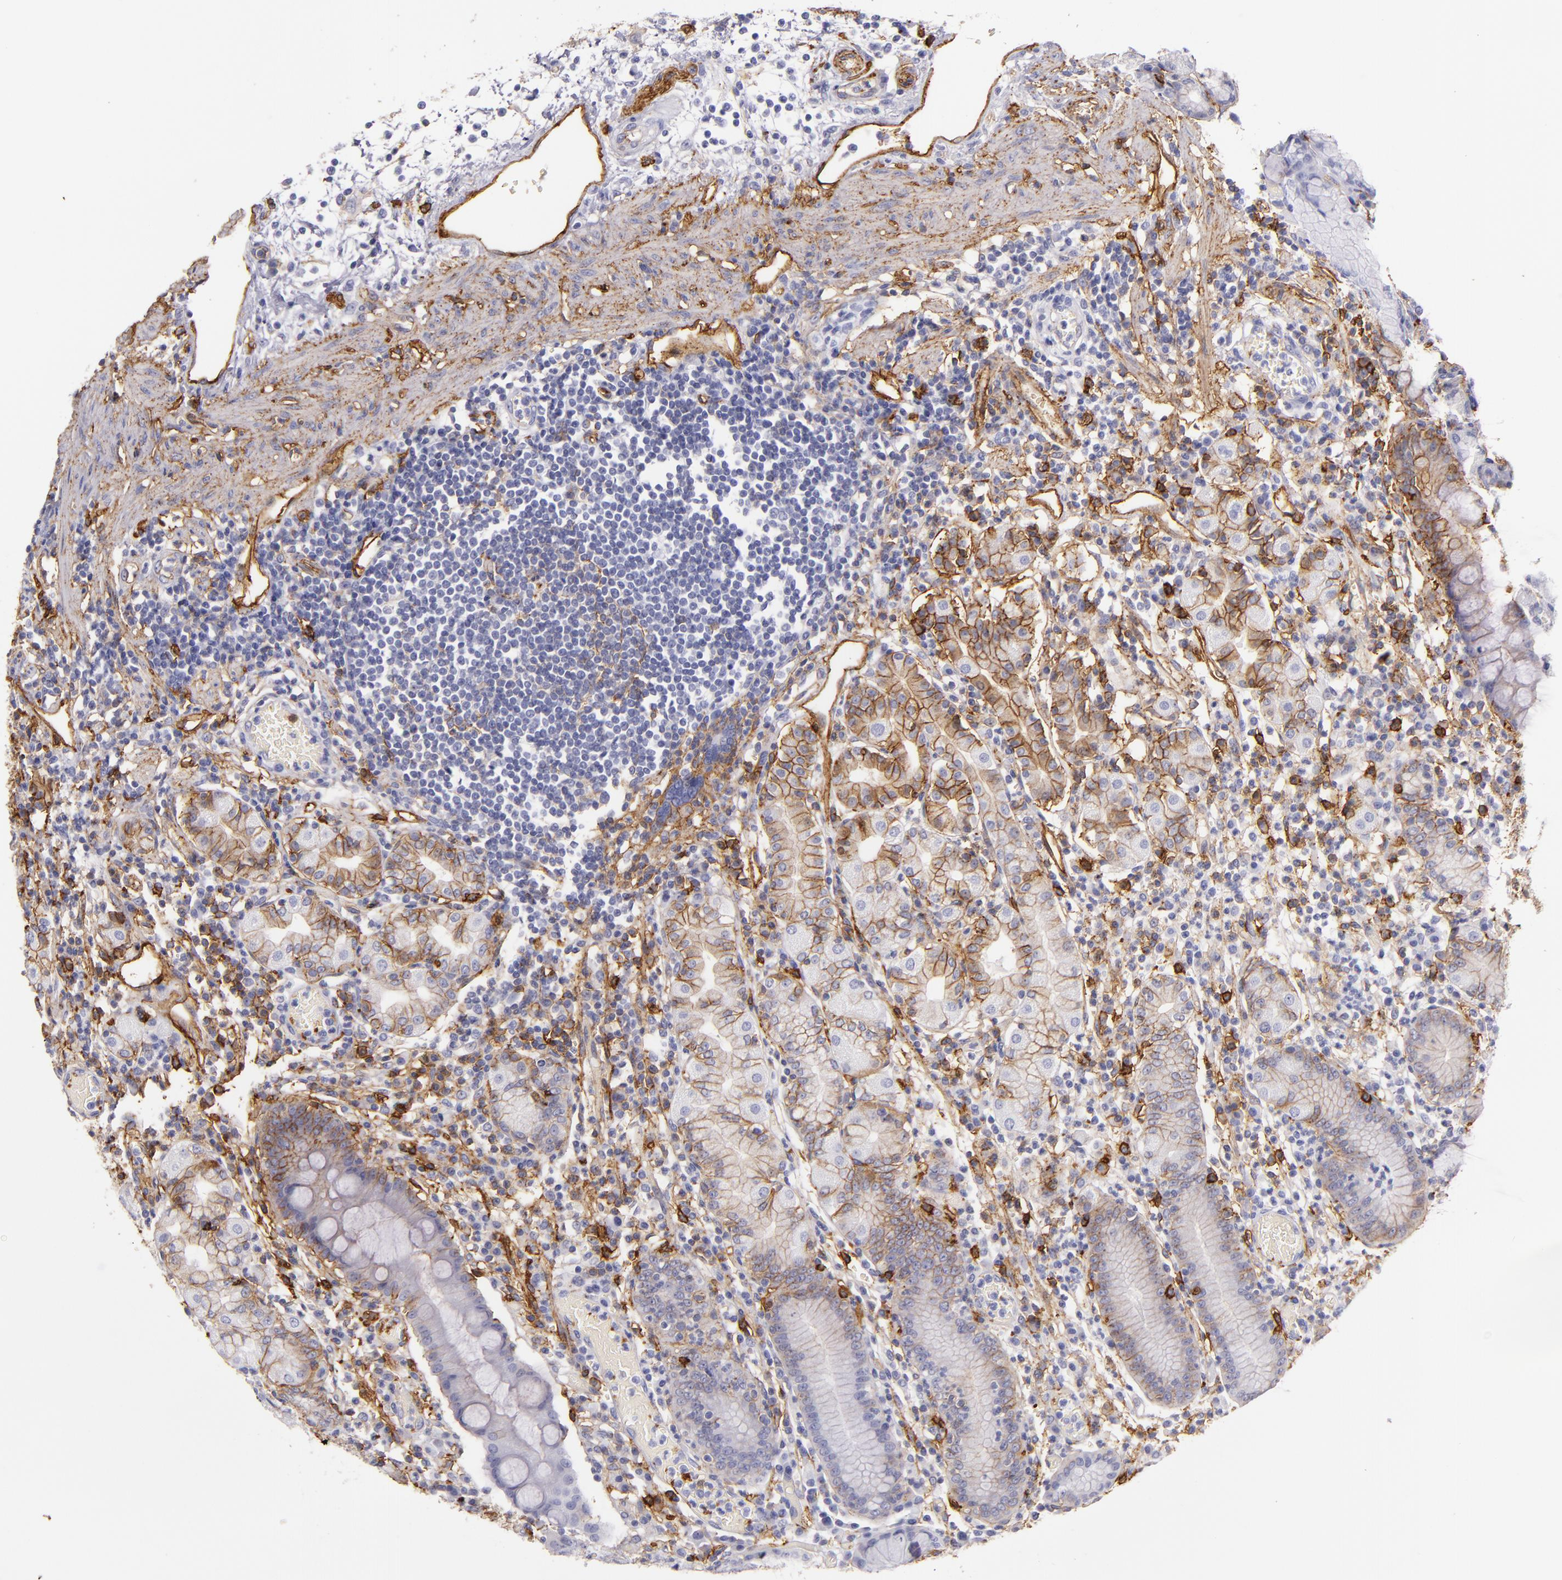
{"staining": {"intensity": "weak", "quantity": ">75%", "location": "cytoplasmic/membranous"}, "tissue": "stomach", "cell_type": "Glandular cells", "image_type": "normal", "snomed": [{"axis": "morphology", "description": "Normal tissue, NOS"}, {"axis": "topography", "description": "Stomach, lower"}], "caption": "High-power microscopy captured an immunohistochemistry image of unremarkable stomach, revealing weak cytoplasmic/membranous expression in approximately >75% of glandular cells.", "gene": "CD9", "patient": {"sex": "female", "age": 73}}